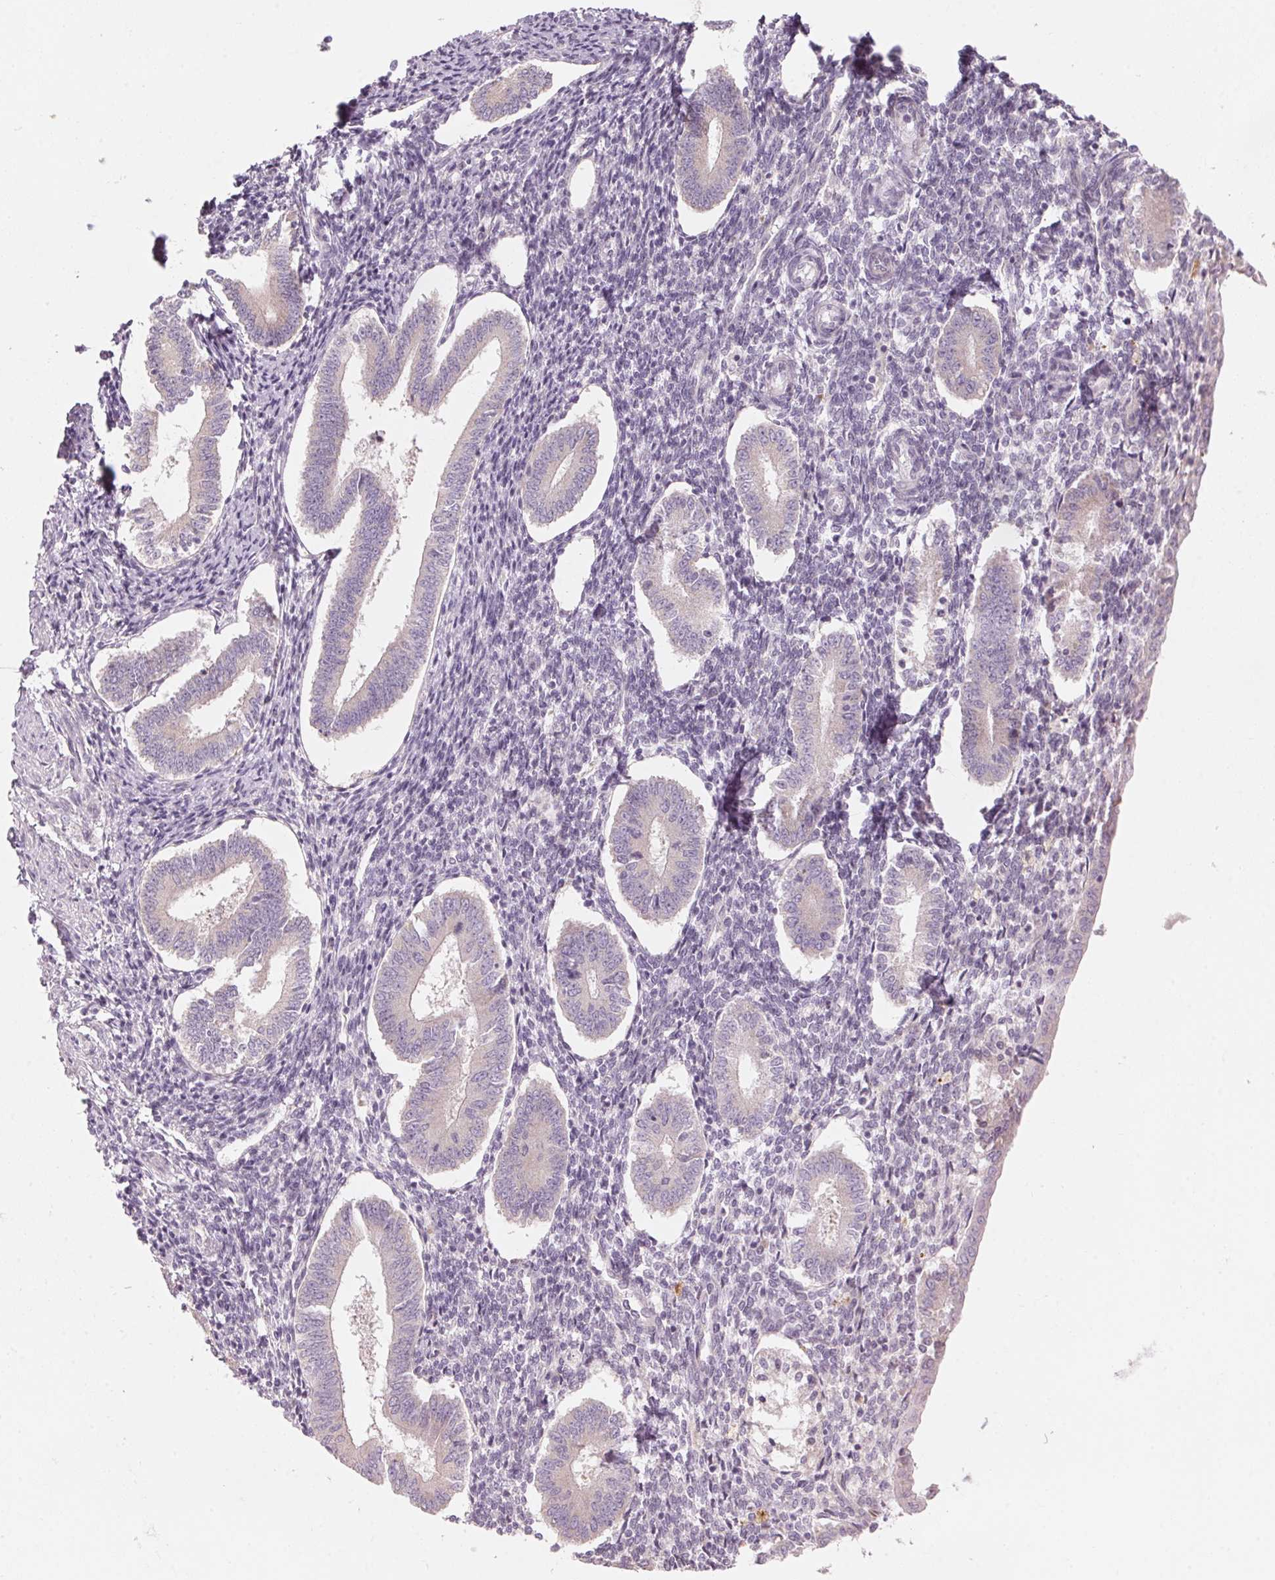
{"staining": {"intensity": "negative", "quantity": "none", "location": "none"}, "tissue": "endometrium", "cell_type": "Cells in endometrial stroma", "image_type": "normal", "snomed": [{"axis": "morphology", "description": "Normal tissue, NOS"}, {"axis": "topography", "description": "Endometrium"}], "caption": "Immunohistochemistry image of unremarkable endometrium: endometrium stained with DAB reveals no significant protein positivity in cells in endometrial stroma. (Brightfield microscopy of DAB IHC at high magnification).", "gene": "GNMT", "patient": {"sex": "female", "age": 40}}